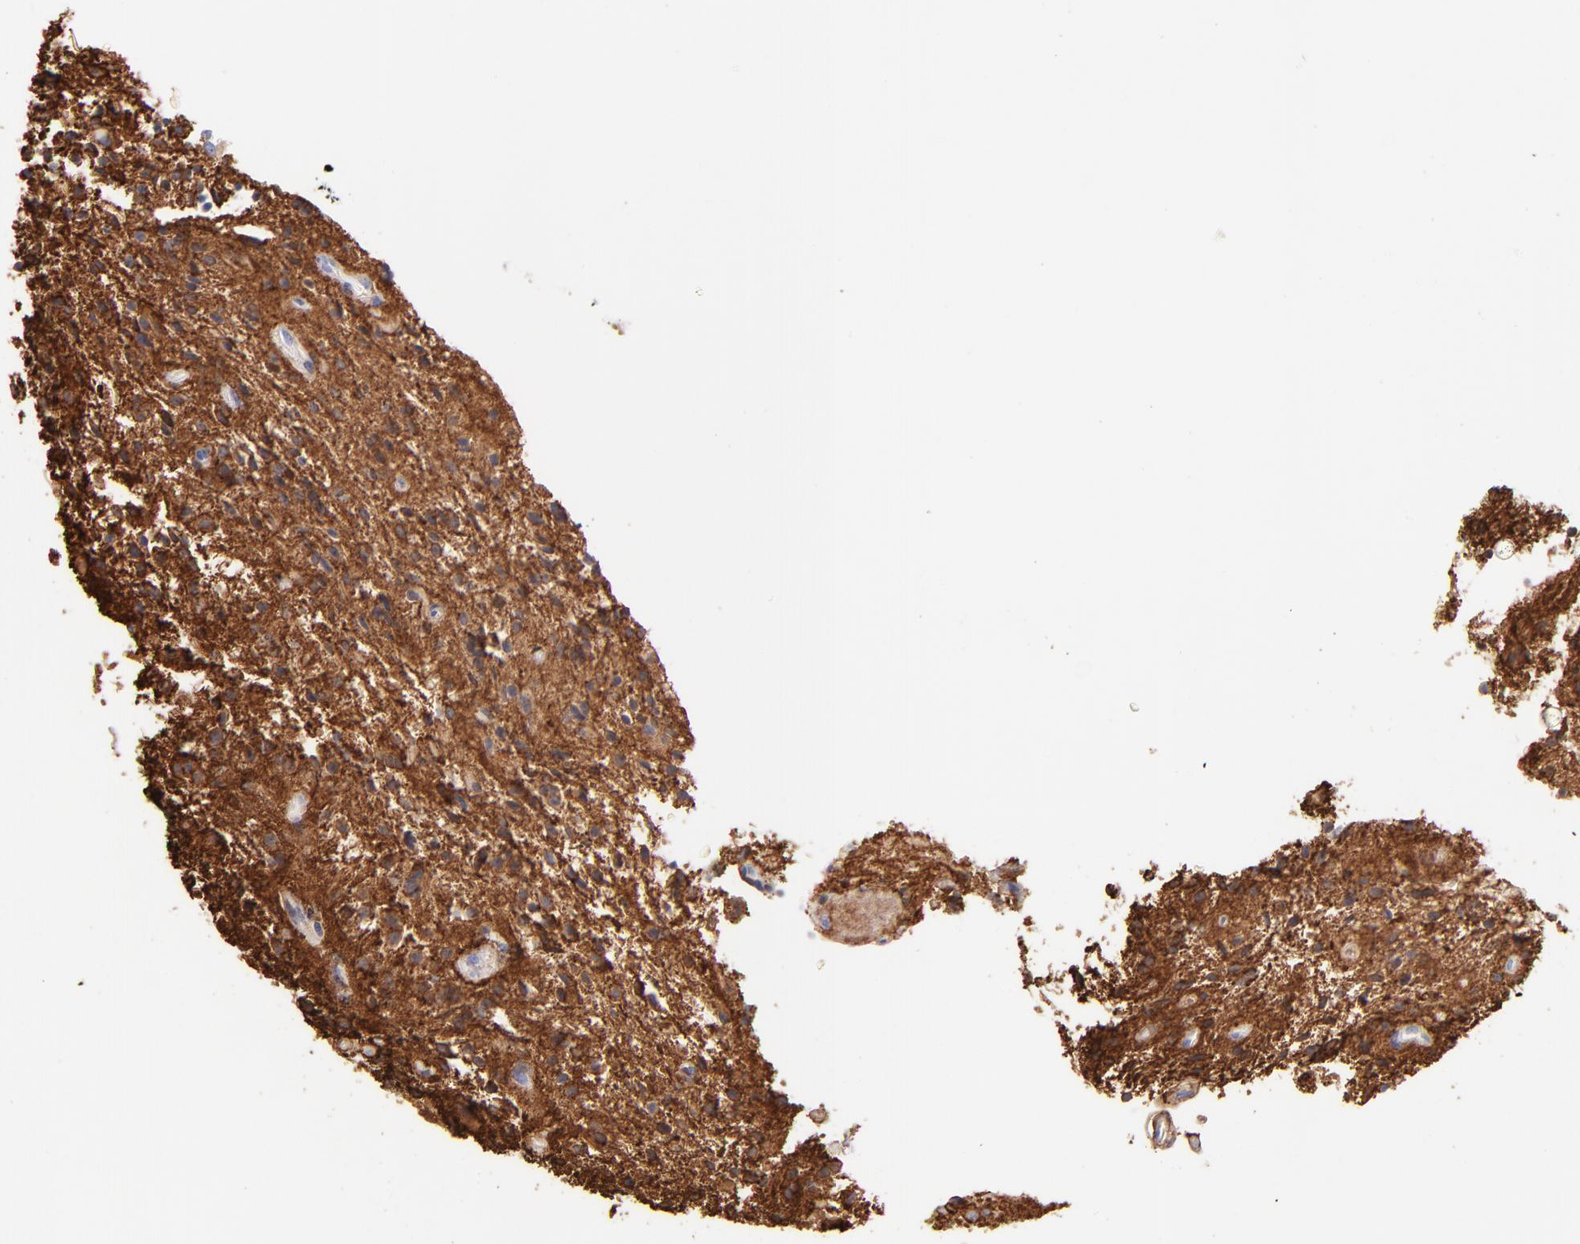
{"staining": {"intensity": "moderate", "quantity": ">75%", "location": "cytoplasmic/membranous"}, "tissue": "glioma", "cell_type": "Tumor cells", "image_type": "cancer", "snomed": [{"axis": "morphology", "description": "Glioma, malignant, NOS"}, {"axis": "topography", "description": "Cerebellum"}], "caption": "IHC image of human glioma stained for a protein (brown), which reveals medium levels of moderate cytoplasmic/membranous positivity in approximately >75% of tumor cells.", "gene": "PRKCA", "patient": {"sex": "female", "age": 10}}